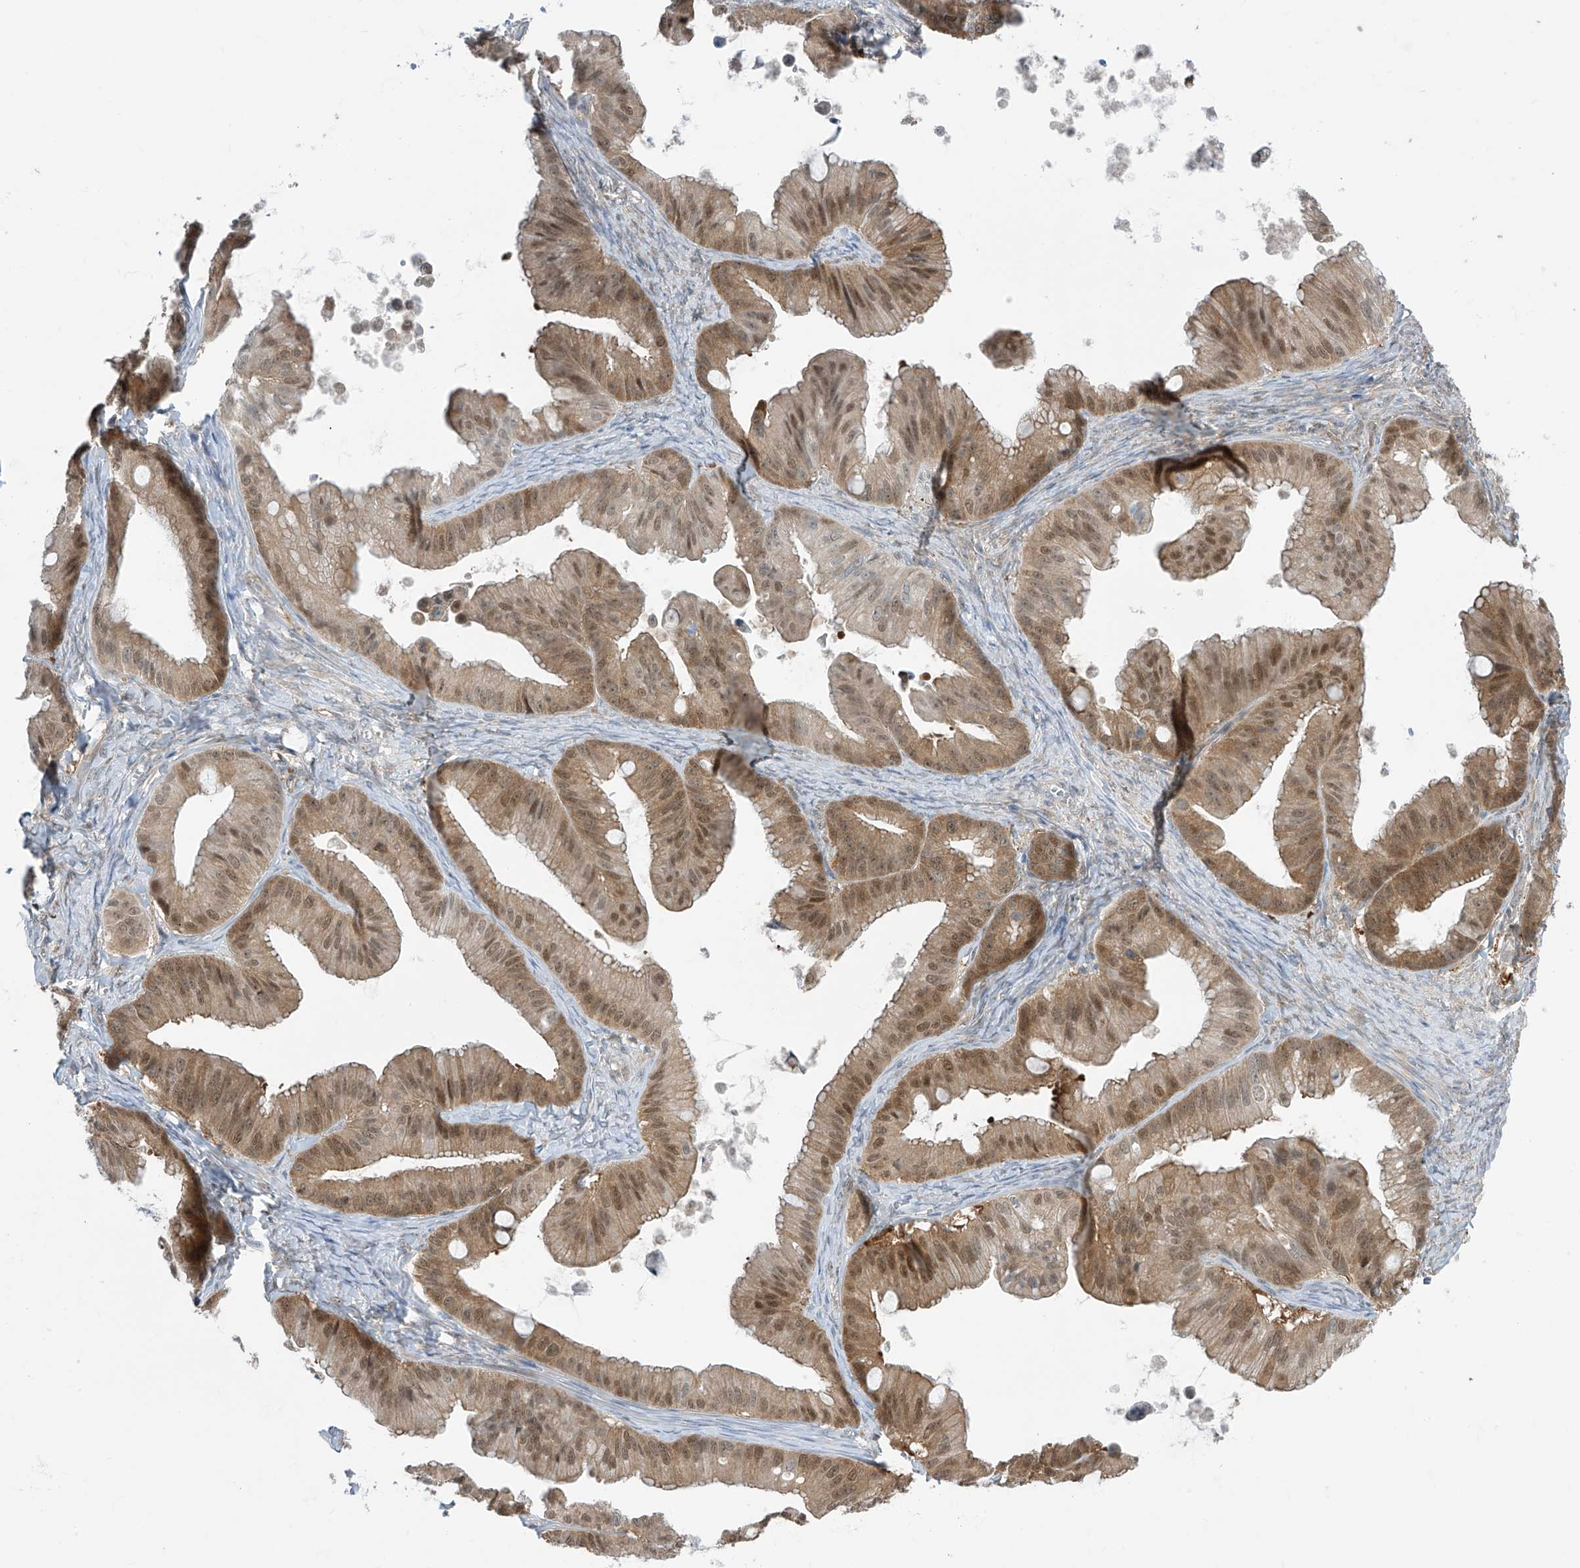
{"staining": {"intensity": "moderate", "quantity": ">75%", "location": "cytoplasmic/membranous,nuclear"}, "tissue": "ovarian cancer", "cell_type": "Tumor cells", "image_type": "cancer", "snomed": [{"axis": "morphology", "description": "Cystadenocarcinoma, mucinous, NOS"}, {"axis": "topography", "description": "Ovary"}], "caption": "A medium amount of moderate cytoplasmic/membranous and nuclear positivity is appreciated in approximately >75% of tumor cells in mucinous cystadenocarcinoma (ovarian) tissue. Immunohistochemistry stains the protein of interest in brown and the nuclei are stained blue.", "gene": "TTC38", "patient": {"sex": "female", "age": 71}}